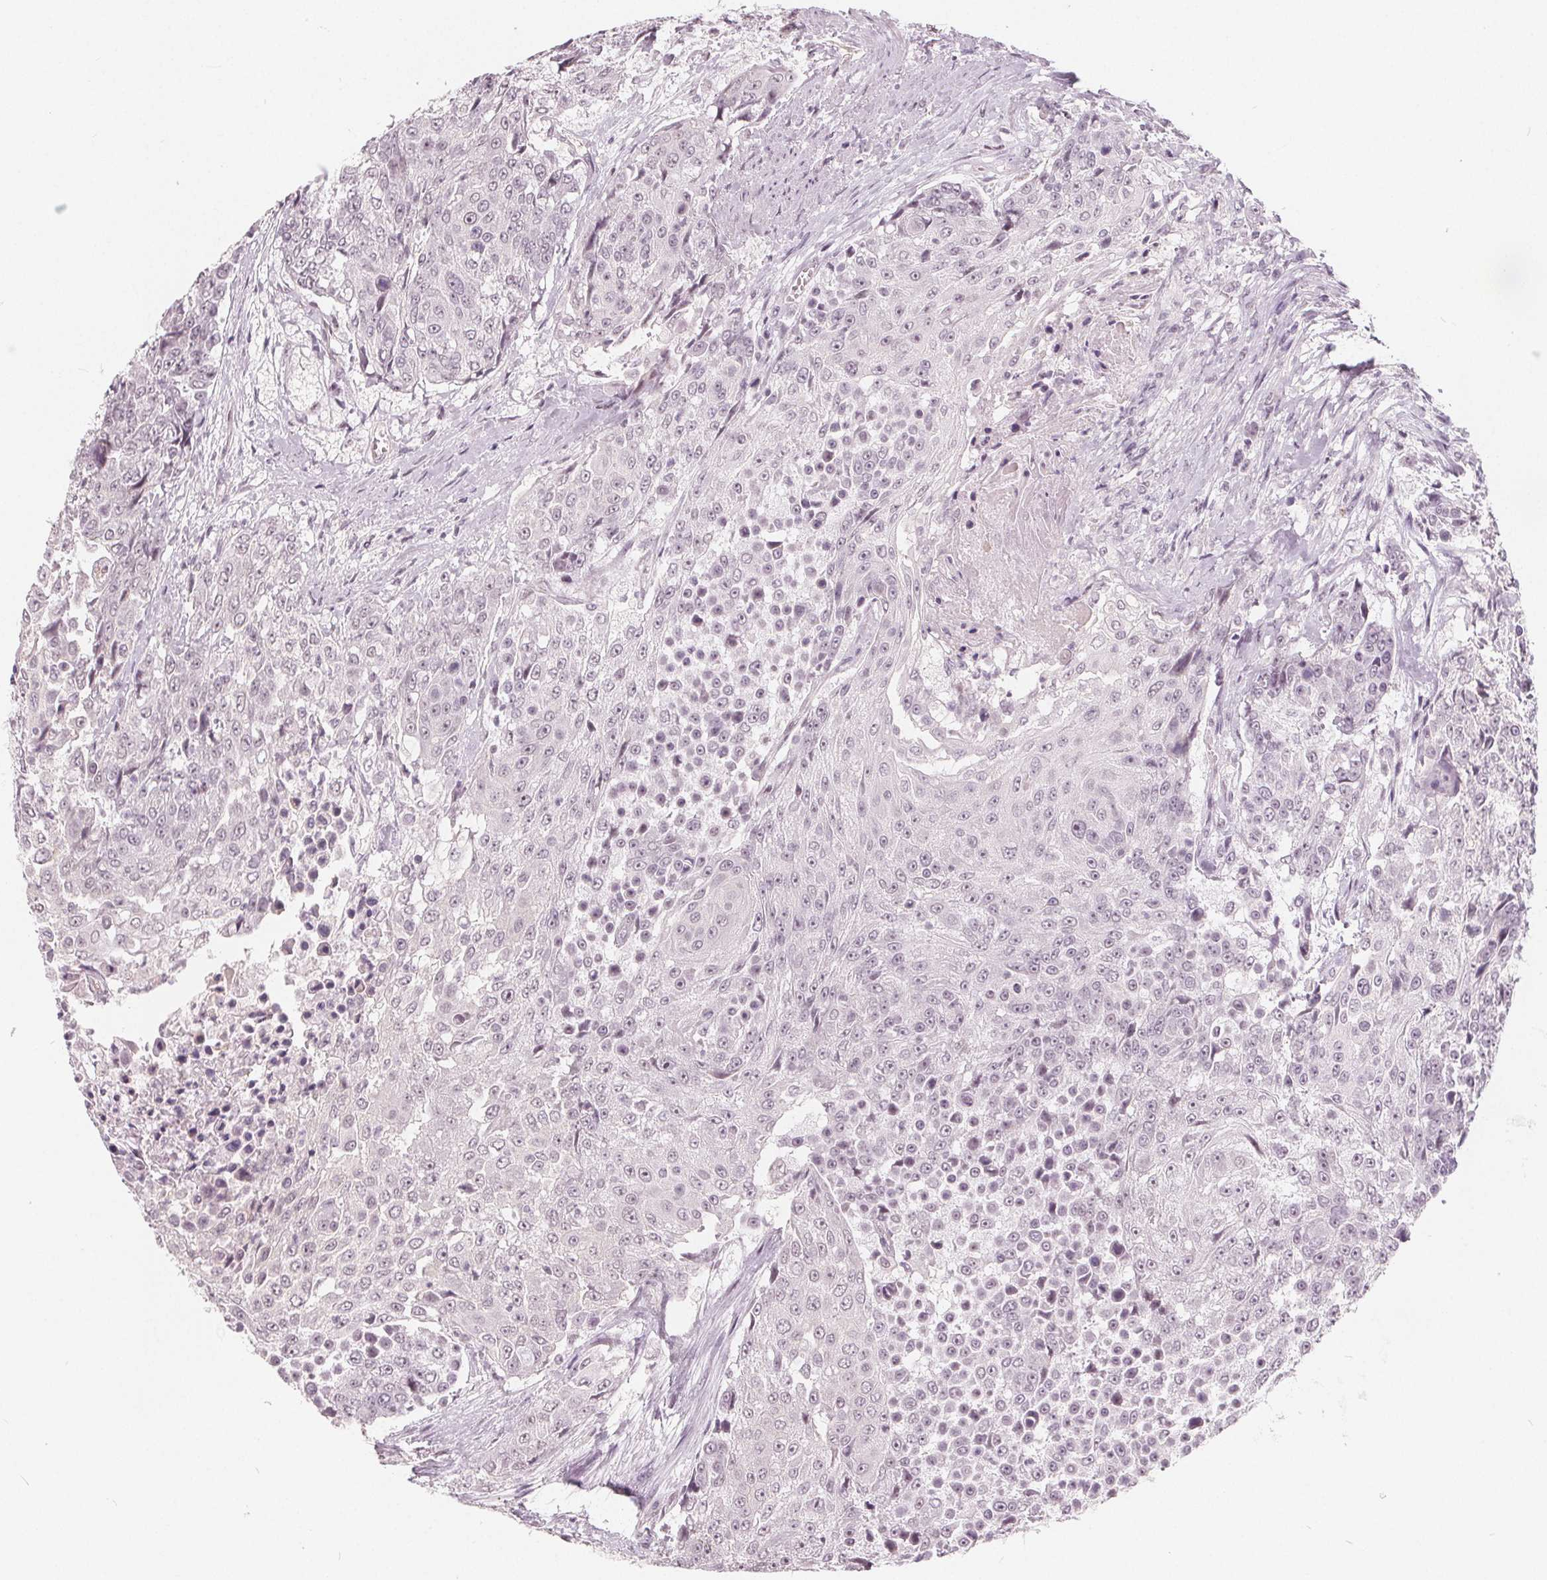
{"staining": {"intensity": "weak", "quantity": "<25%", "location": "nuclear"}, "tissue": "urothelial cancer", "cell_type": "Tumor cells", "image_type": "cancer", "snomed": [{"axis": "morphology", "description": "Urothelial carcinoma, High grade"}, {"axis": "topography", "description": "Urinary bladder"}], "caption": "A photomicrograph of human urothelial carcinoma (high-grade) is negative for staining in tumor cells.", "gene": "NUP210L", "patient": {"sex": "female", "age": 63}}